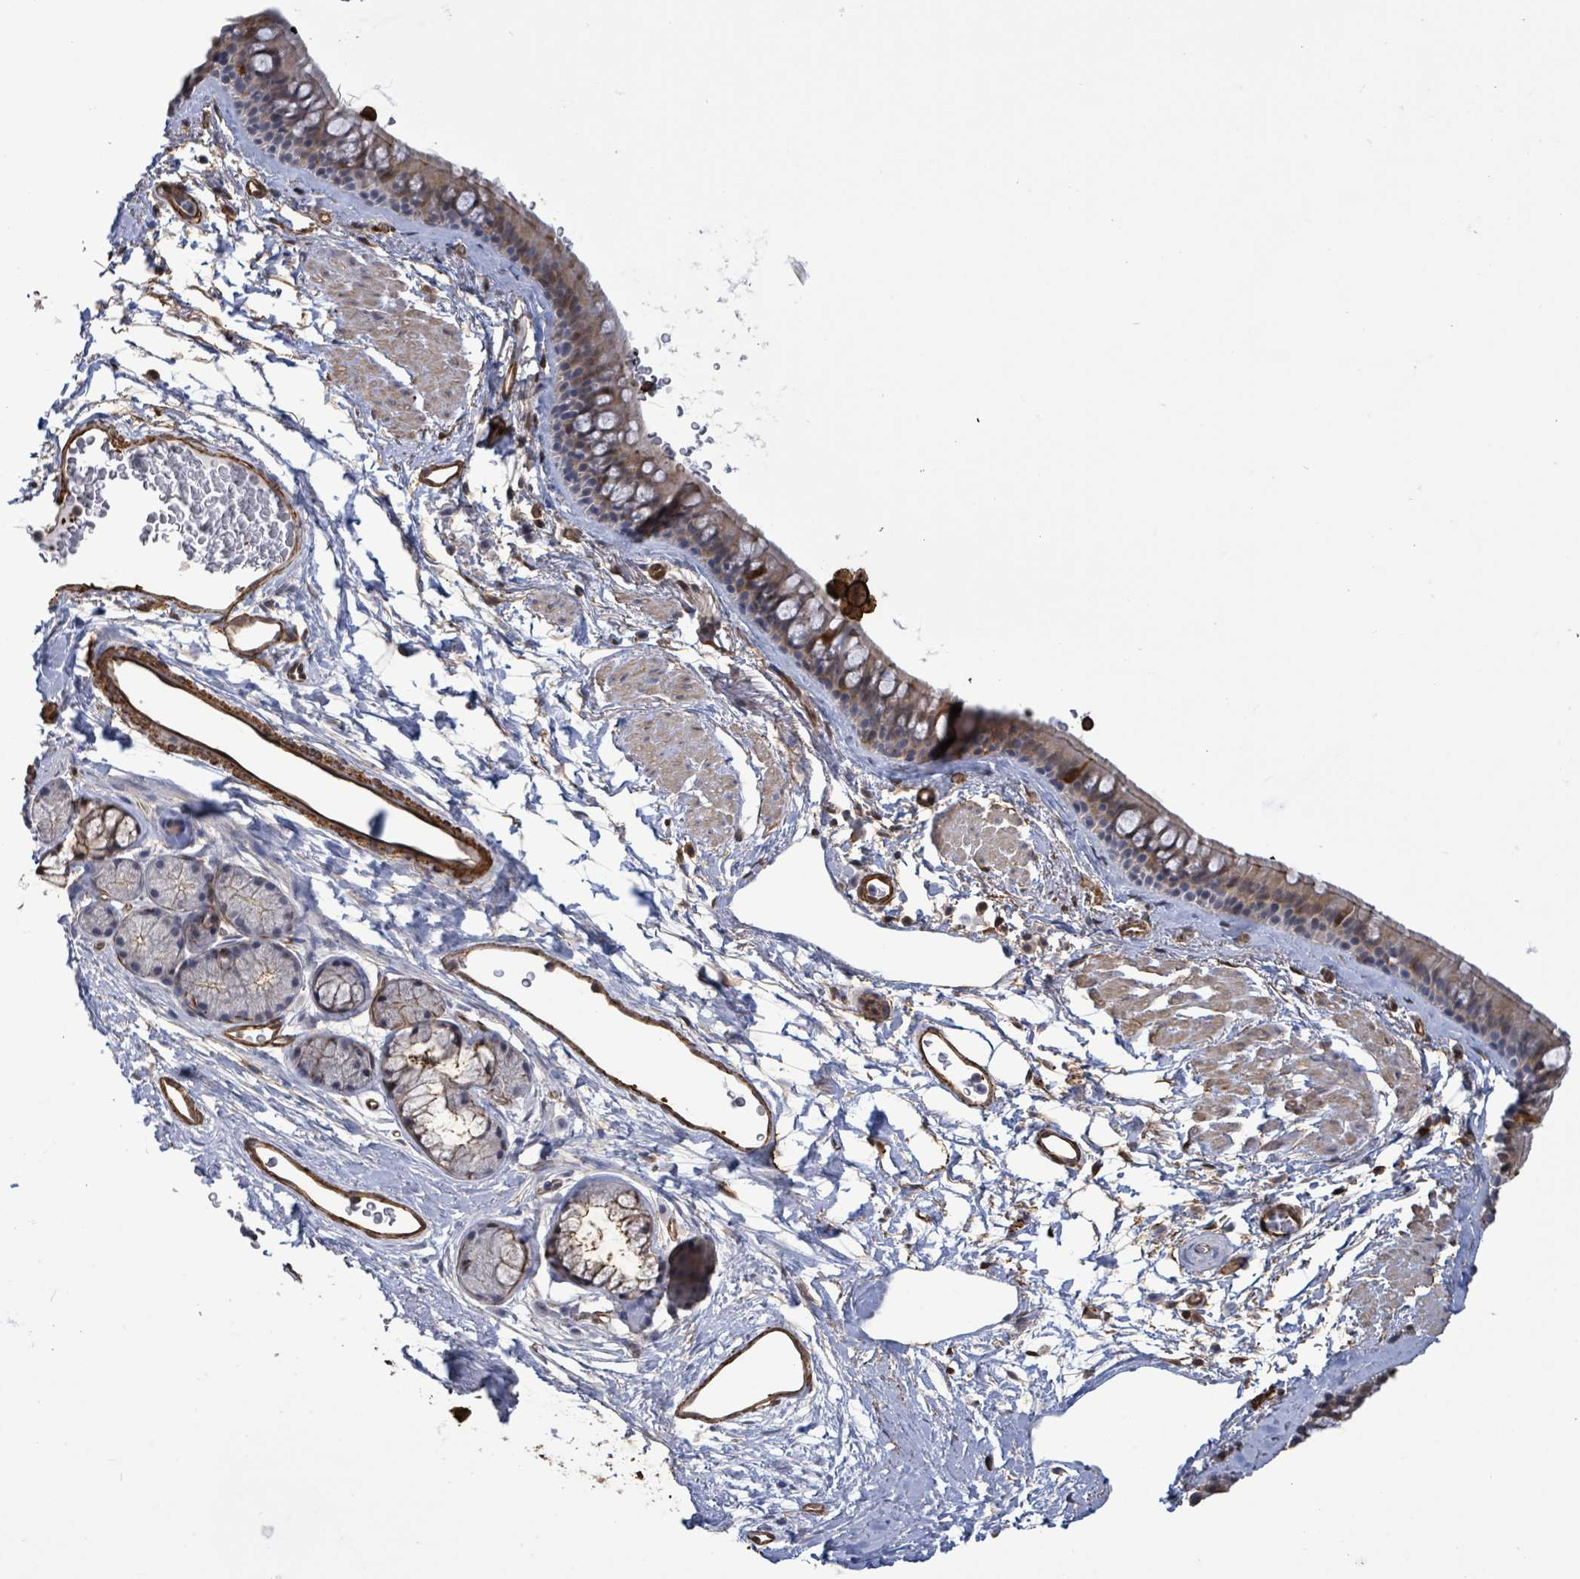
{"staining": {"intensity": "weak", "quantity": "25%-75%", "location": "cytoplasmic/membranous"}, "tissue": "bronchus", "cell_type": "Respiratory epithelial cells", "image_type": "normal", "snomed": [{"axis": "morphology", "description": "Normal tissue, NOS"}, {"axis": "topography", "description": "Lymph node"}, {"axis": "topography", "description": "Cartilage tissue"}, {"axis": "topography", "description": "Bronchus"}], "caption": "Immunohistochemistry (DAB (3,3'-diaminobenzidine)) staining of unremarkable human bronchus shows weak cytoplasmic/membranous protein staining in about 25%-75% of respiratory epithelial cells. Immunohistochemistry (ihc) stains the protein of interest in brown and the nuclei are stained blue.", "gene": "PRKRIP1", "patient": {"sex": "female", "age": 70}}